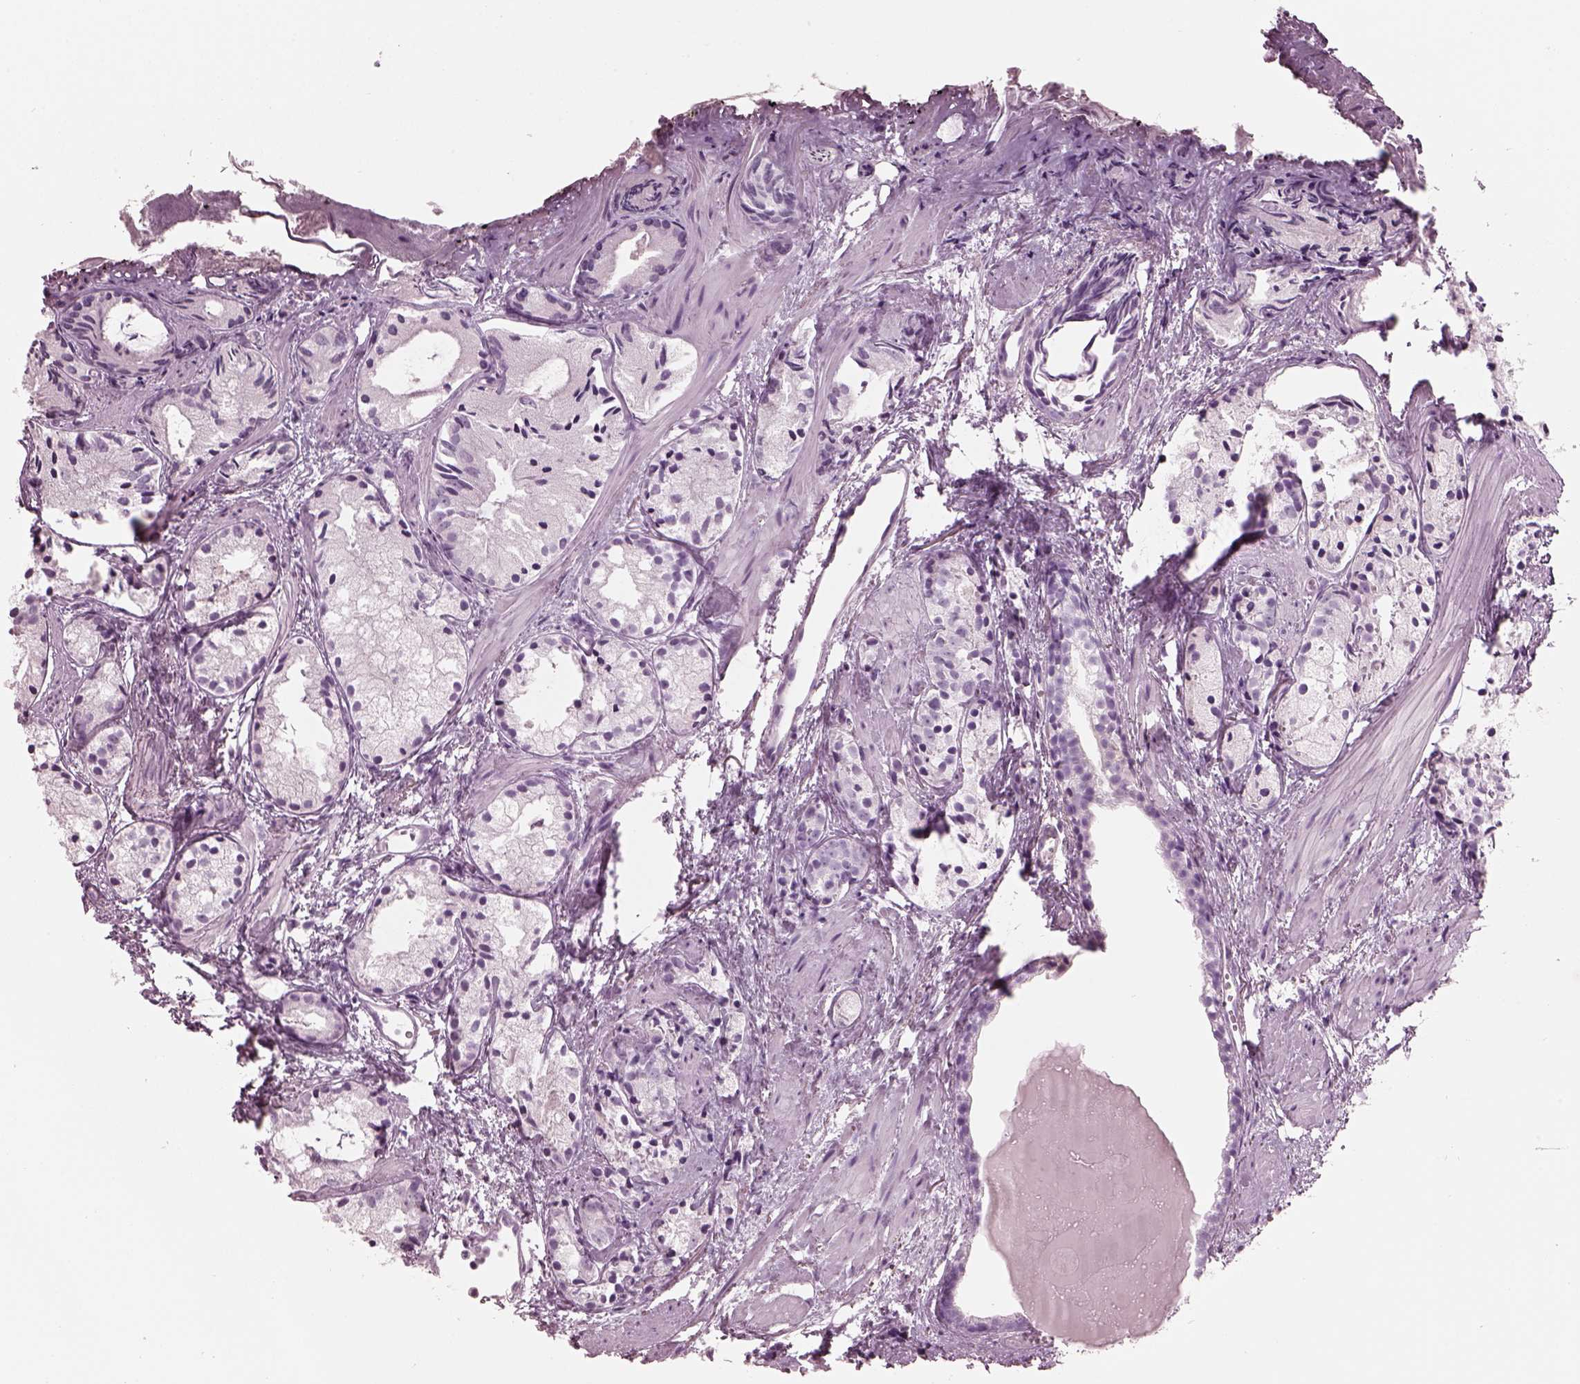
{"staining": {"intensity": "negative", "quantity": "none", "location": "none"}, "tissue": "prostate cancer", "cell_type": "Tumor cells", "image_type": "cancer", "snomed": [{"axis": "morphology", "description": "Adenocarcinoma, High grade"}, {"axis": "topography", "description": "Prostate"}], "caption": "A histopathology image of human prostate cancer (adenocarcinoma (high-grade)) is negative for staining in tumor cells.", "gene": "HYDIN", "patient": {"sex": "male", "age": 85}}